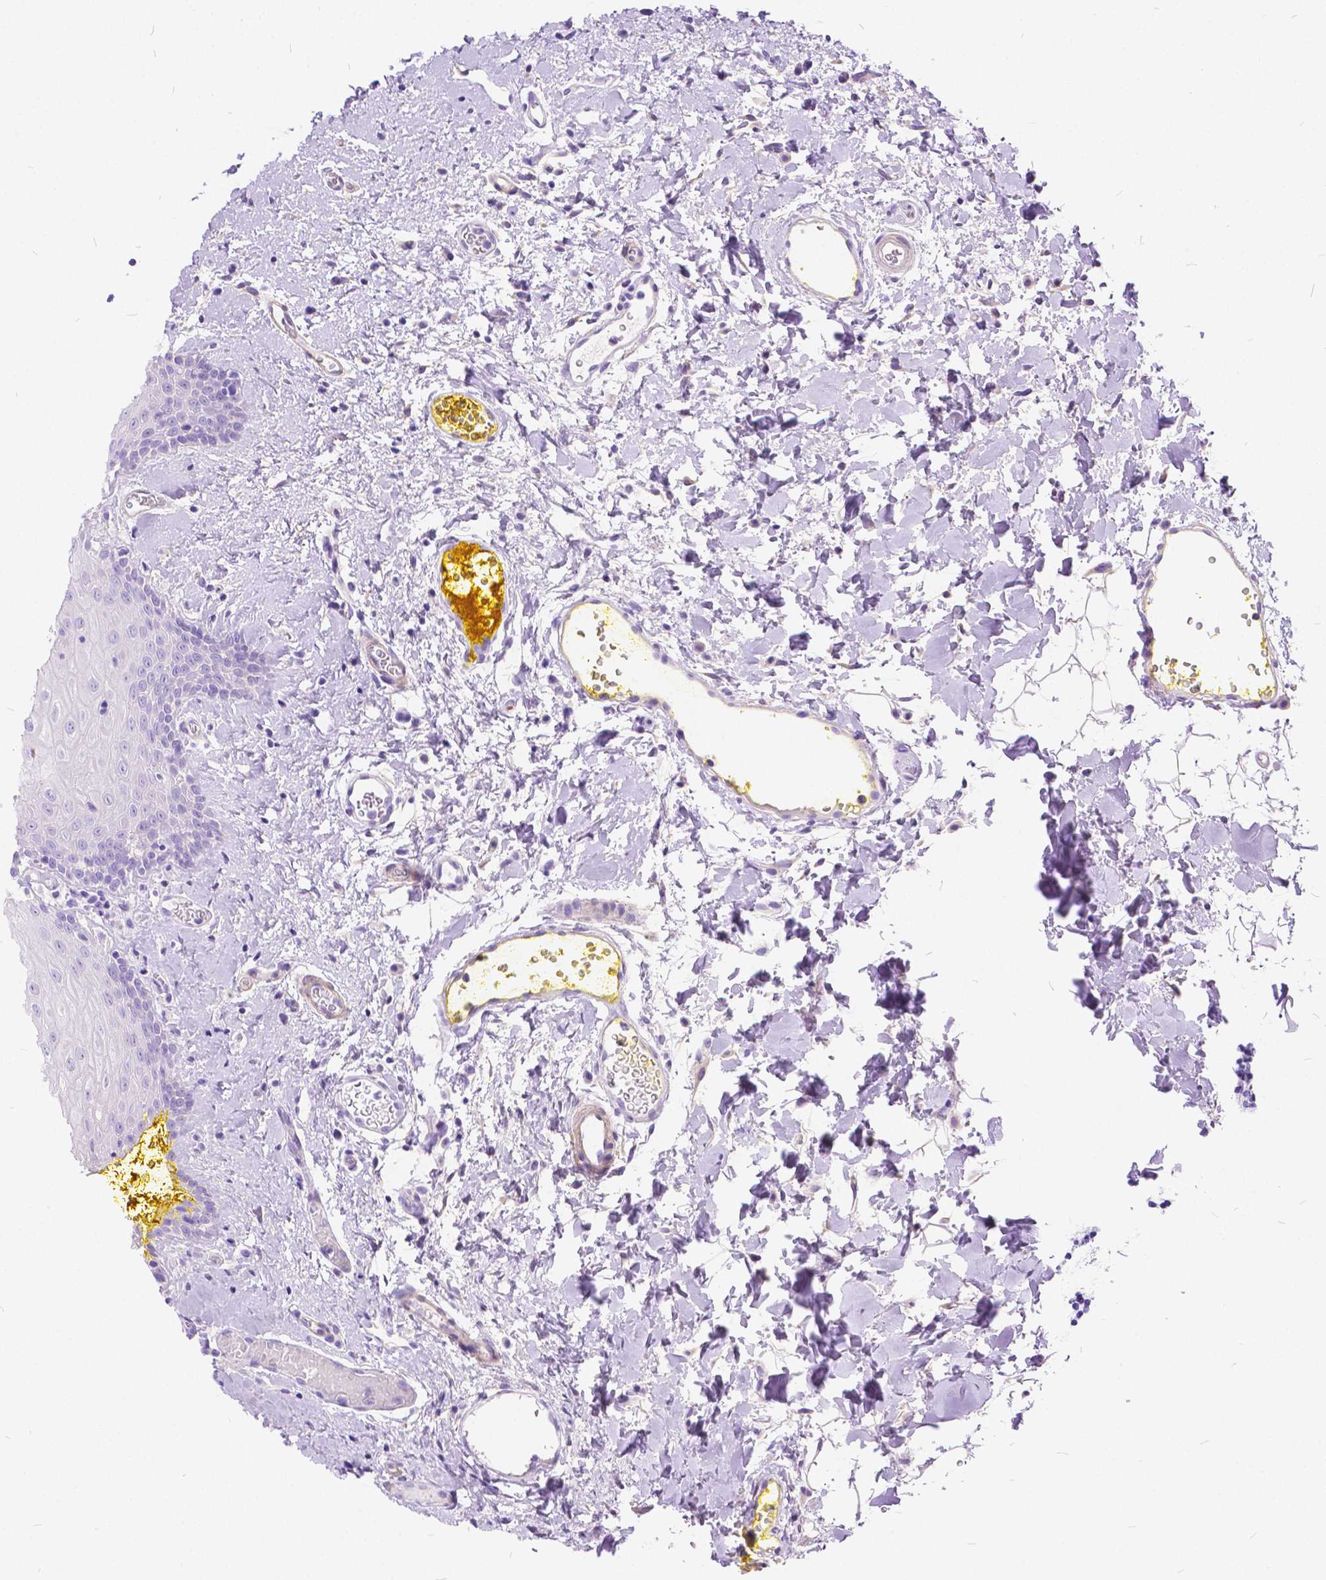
{"staining": {"intensity": "negative", "quantity": "none", "location": "none"}, "tissue": "oral mucosa", "cell_type": "Squamous epithelial cells", "image_type": "normal", "snomed": [{"axis": "morphology", "description": "Normal tissue, NOS"}, {"axis": "morphology", "description": "Squamous cell carcinoma, NOS"}, {"axis": "topography", "description": "Oral tissue"}, {"axis": "topography", "description": "Head-Neck"}], "caption": "There is no significant staining in squamous epithelial cells of oral mucosa. The staining was performed using DAB to visualize the protein expression in brown, while the nuclei were stained in blue with hematoxylin (Magnification: 20x).", "gene": "CHRM1", "patient": {"sex": "female", "age": 55}}